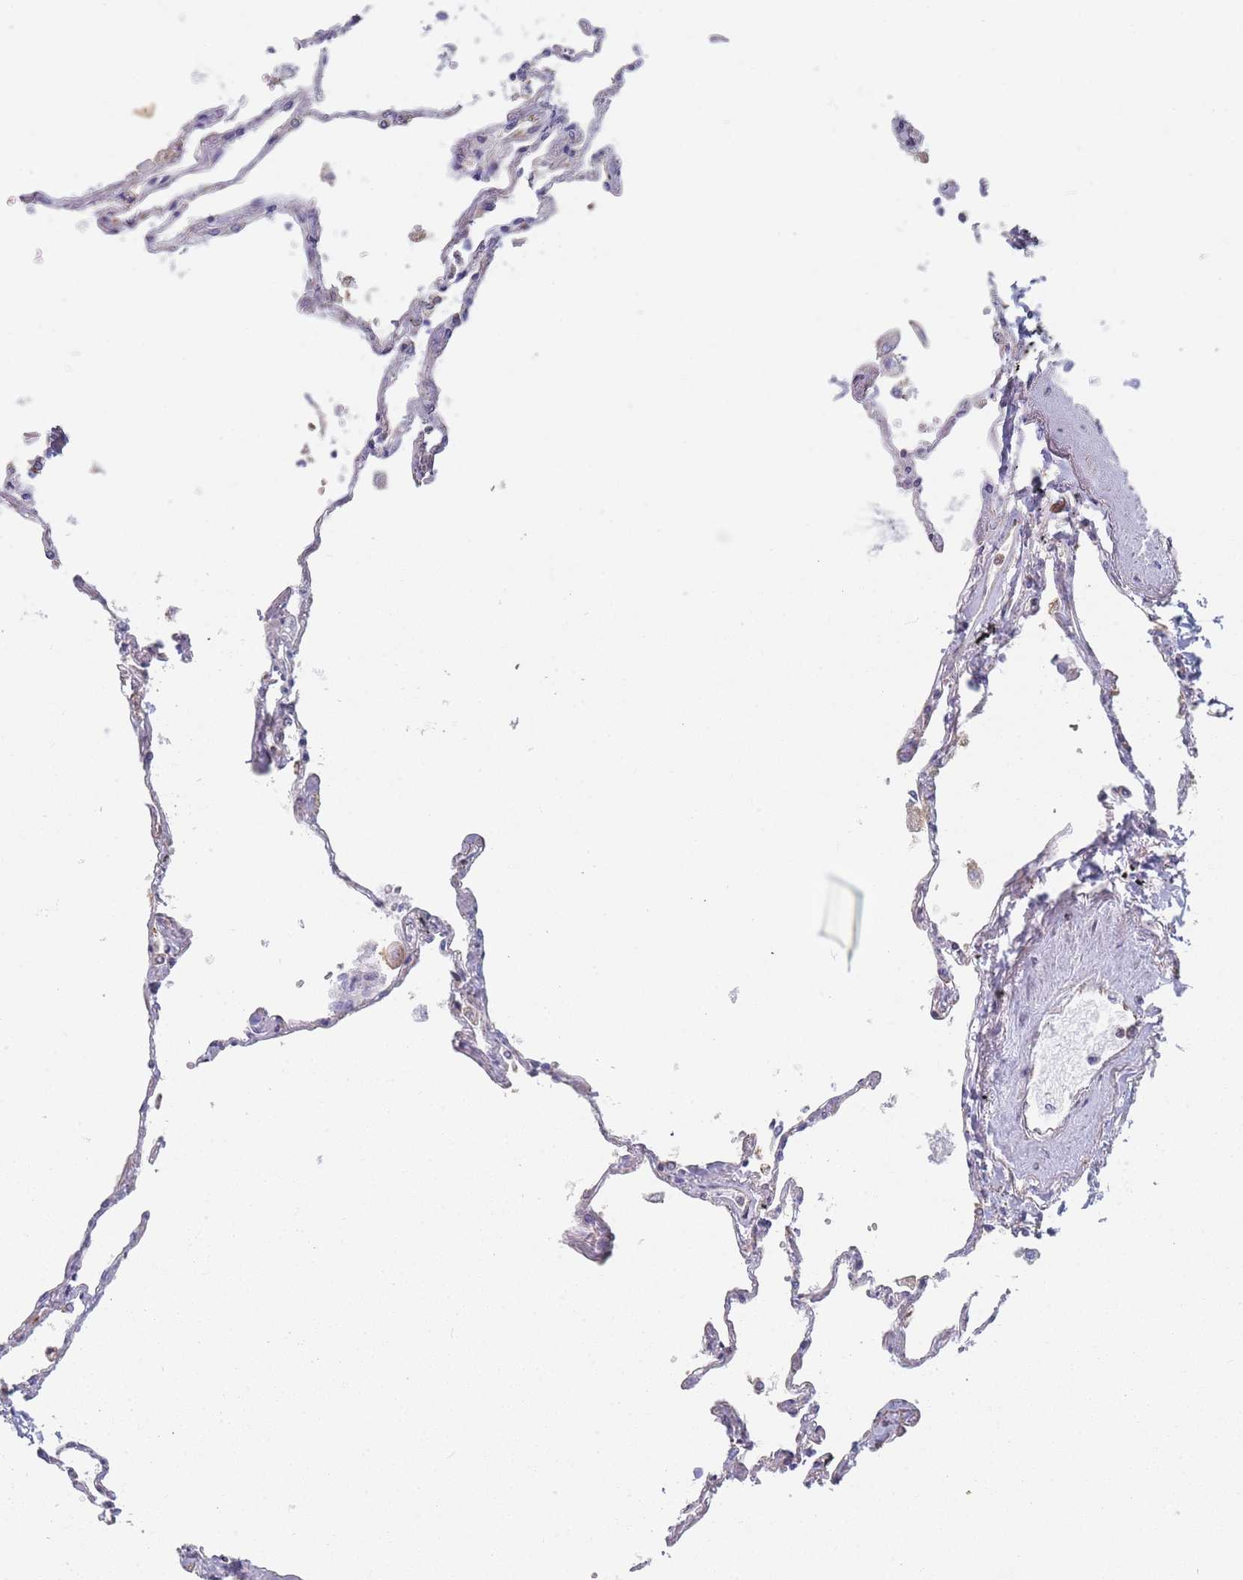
{"staining": {"intensity": "negative", "quantity": "none", "location": "none"}, "tissue": "lung", "cell_type": "Alveolar cells", "image_type": "normal", "snomed": [{"axis": "morphology", "description": "Normal tissue, NOS"}, {"axis": "topography", "description": "Lung"}], "caption": "An image of lung stained for a protein displays no brown staining in alveolar cells. Brightfield microscopy of IHC stained with DAB (3,3'-diaminobenzidine) (brown) and hematoxylin (blue), captured at high magnification.", "gene": "OR7C2", "patient": {"sex": "female", "age": 67}}